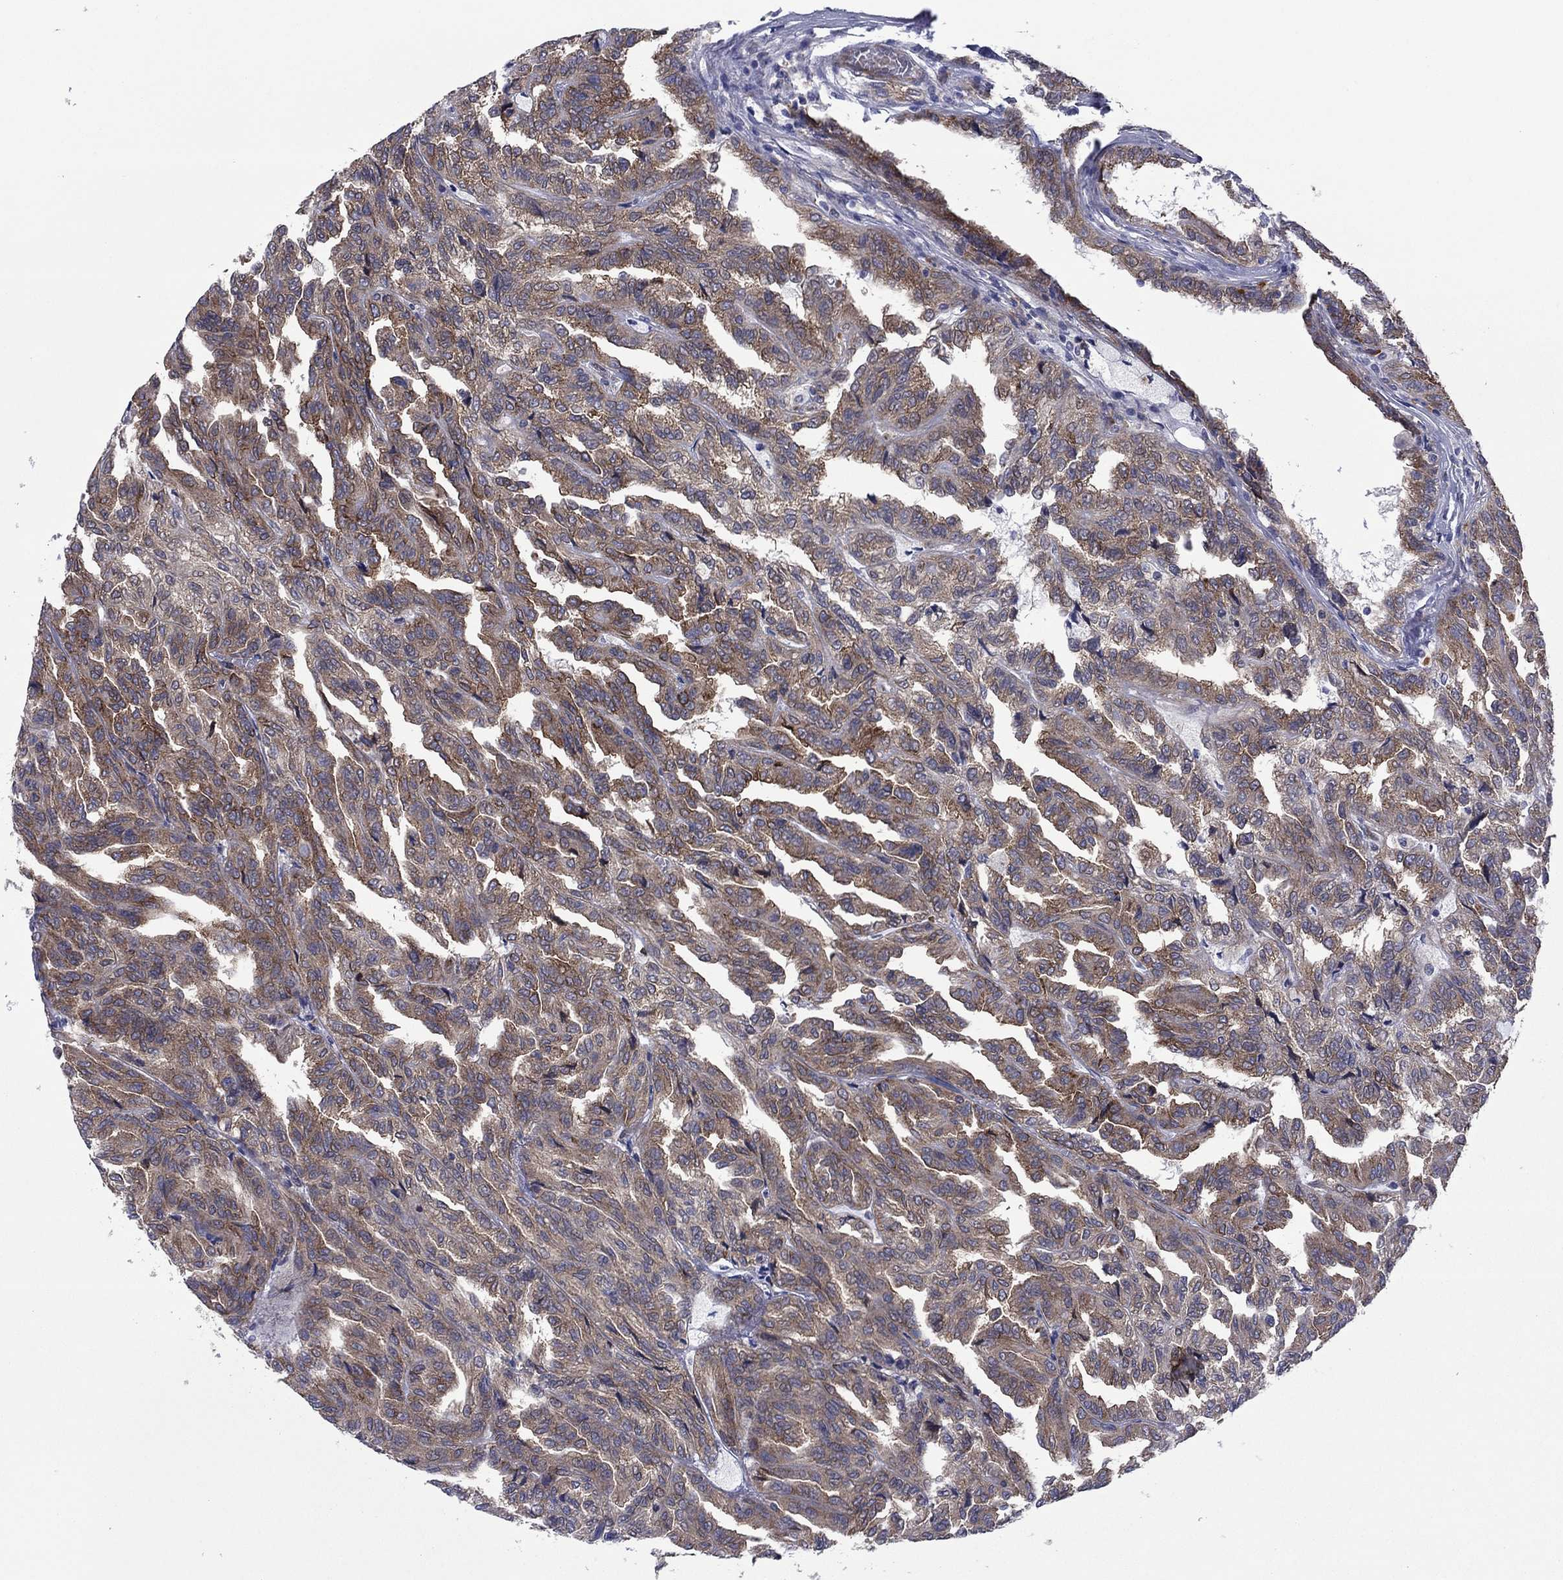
{"staining": {"intensity": "moderate", "quantity": ">75%", "location": "cytoplasmic/membranous"}, "tissue": "renal cancer", "cell_type": "Tumor cells", "image_type": "cancer", "snomed": [{"axis": "morphology", "description": "Adenocarcinoma, NOS"}, {"axis": "topography", "description": "Kidney"}], "caption": "High-magnification brightfield microscopy of adenocarcinoma (renal) stained with DAB (brown) and counterstained with hematoxylin (blue). tumor cells exhibit moderate cytoplasmic/membranous positivity is identified in approximately>75% of cells. (DAB = brown stain, brightfield microscopy at high magnification).", "gene": "GPR155", "patient": {"sex": "male", "age": 79}}